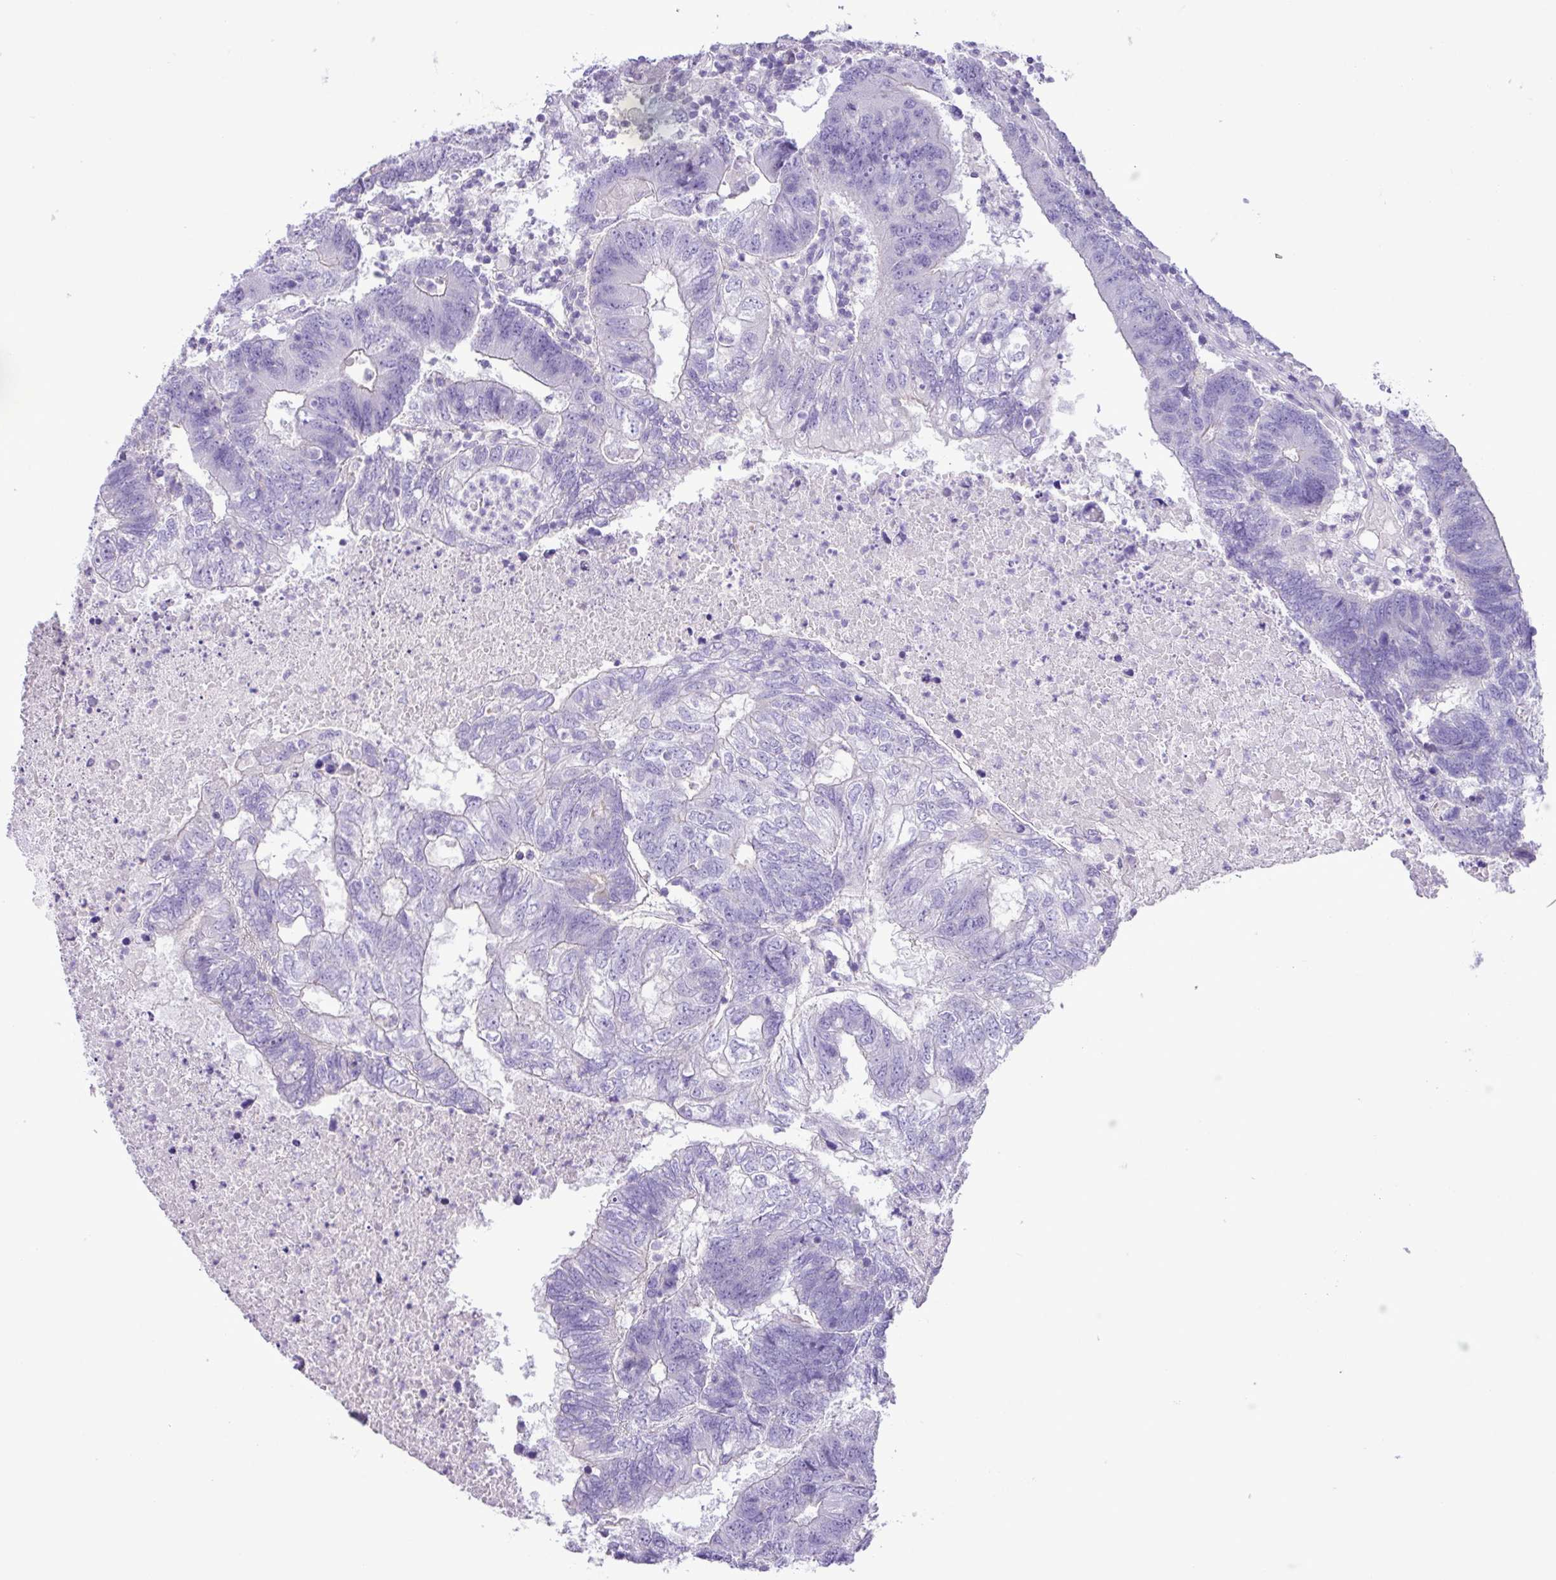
{"staining": {"intensity": "negative", "quantity": "none", "location": "none"}, "tissue": "colorectal cancer", "cell_type": "Tumor cells", "image_type": "cancer", "snomed": [{"axis": "morphology", "description": "Adenocarcinoma, NOS"}, {"axis": "topography", "description": "Colon"}], "caption": "A histopathology image of human colorectal cancer is negative for staining in tumor cells.", "gene": "ZNF334", "patient": {"sex": "female", "age": 48}}